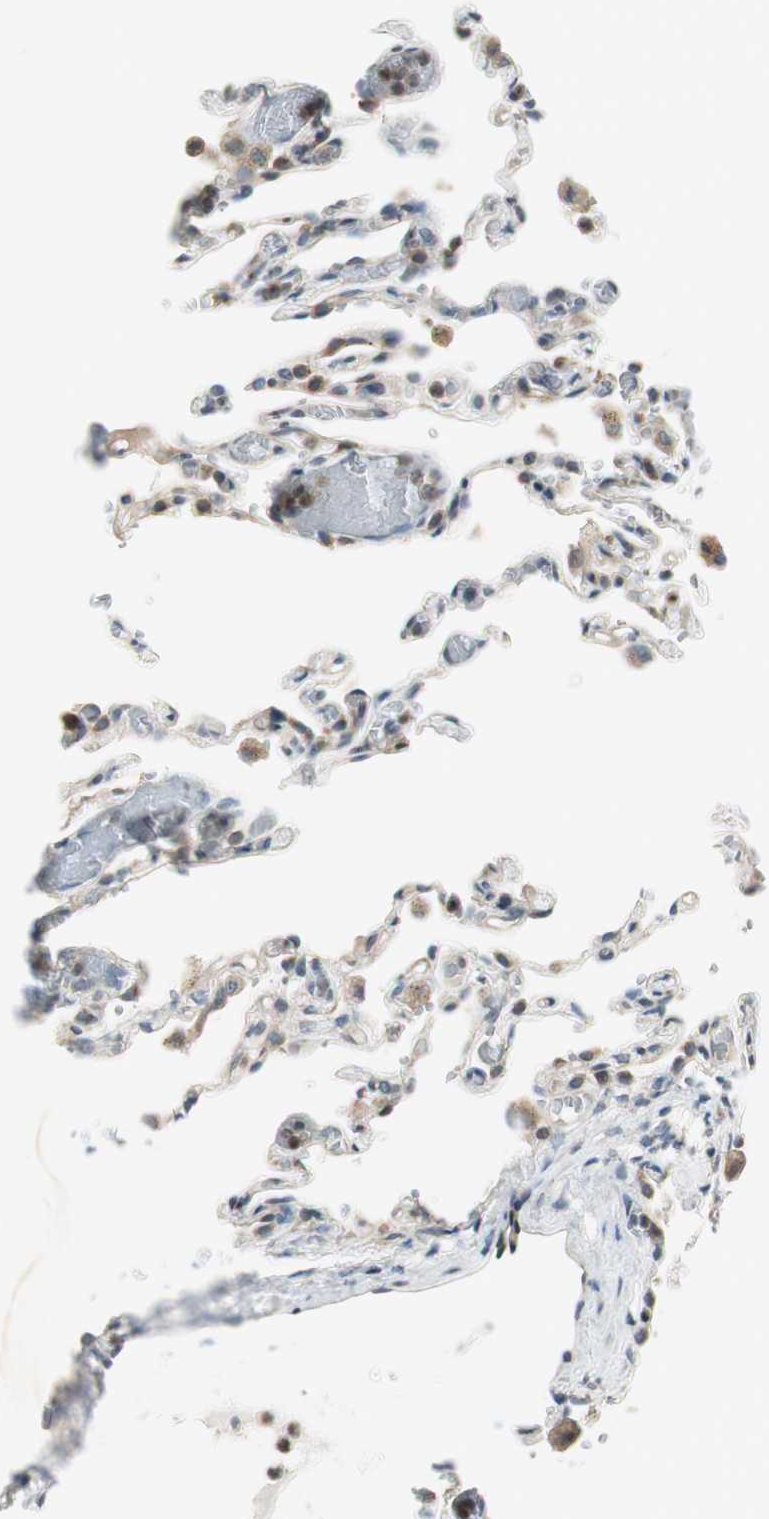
{"staining": {"intensity": "negative", "quantity": "none", "location": "none"}, "tissue": "lung", "cell_type": "Alveolar cells", "image_type": "normal", "snomed": [{"axis": "morphology", "description": "Normal tissue, NOS"}, {"axis": "topography", "description": "Lung"}], "caption": "Immunohistochemistry (IHC) image of unremarkable human lung stained for a protein (brown), which exhibits no expression in alveolar cells. (Brightfield microscopy of DAB IHC at high magnification).", "gene": "CGRRF1", "patient": {"sex": "male", "age": 21}}